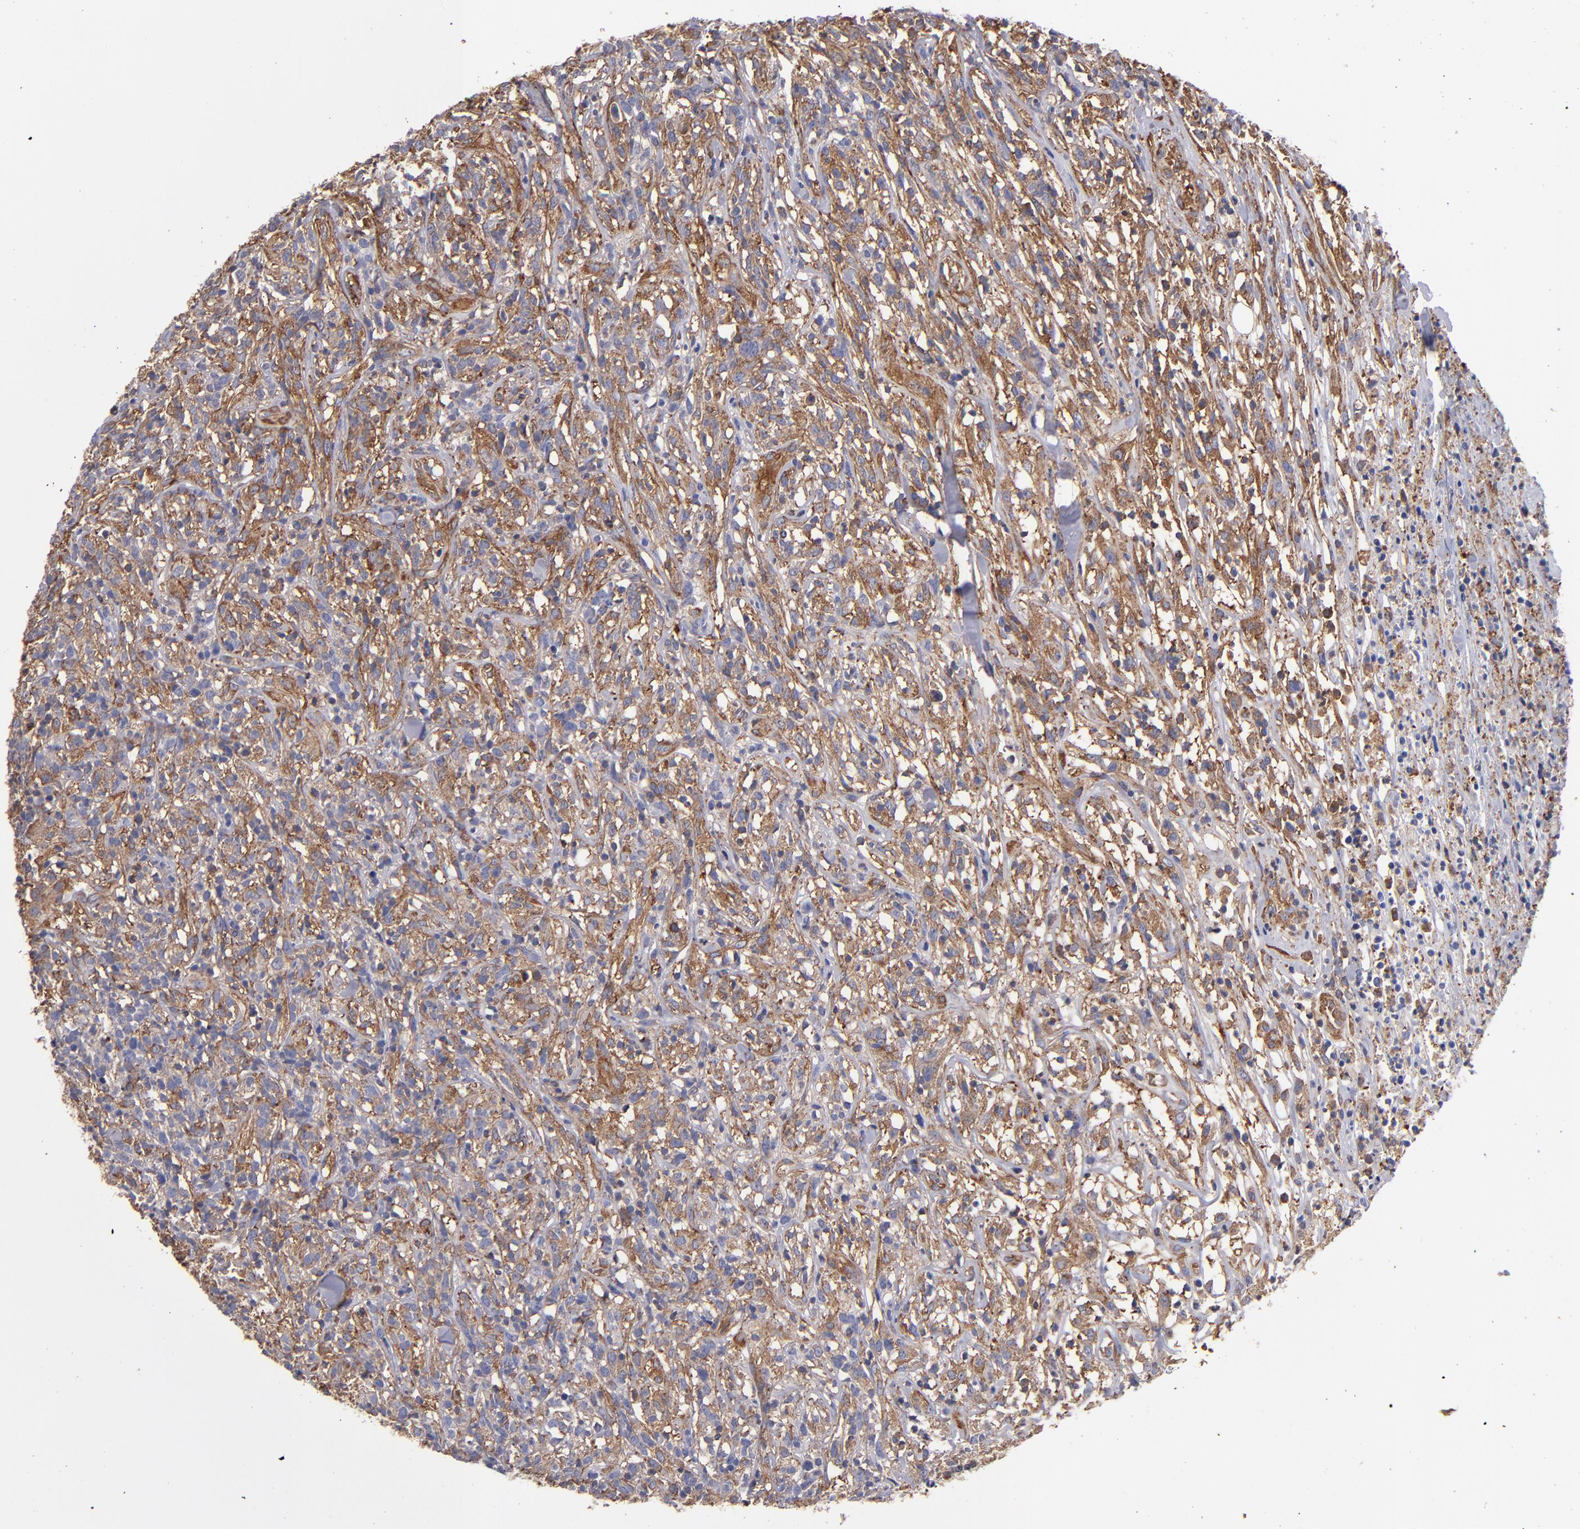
{"staining": {"intensity": "moderate", "quantity": "25%-75%", "location": "cytoplasmic/membranous"}, "tissue": "lymphoma", "cell_type": "Tumor cells", "image_type": "cancer", "snomed": [{"axis": "morphology", "description": "Malignant lymphoma, non-Hodgkin's type, High grade"}, {"axis": "topography", "description": "Lymph node"}], "caption": "This is an image of IHC staining of lymphoma, which shows moderate expression in the cytoplasmic/membranous of tumor cells.", "gene": "MVP", "patient": {"sex": "female", "age": 73}}